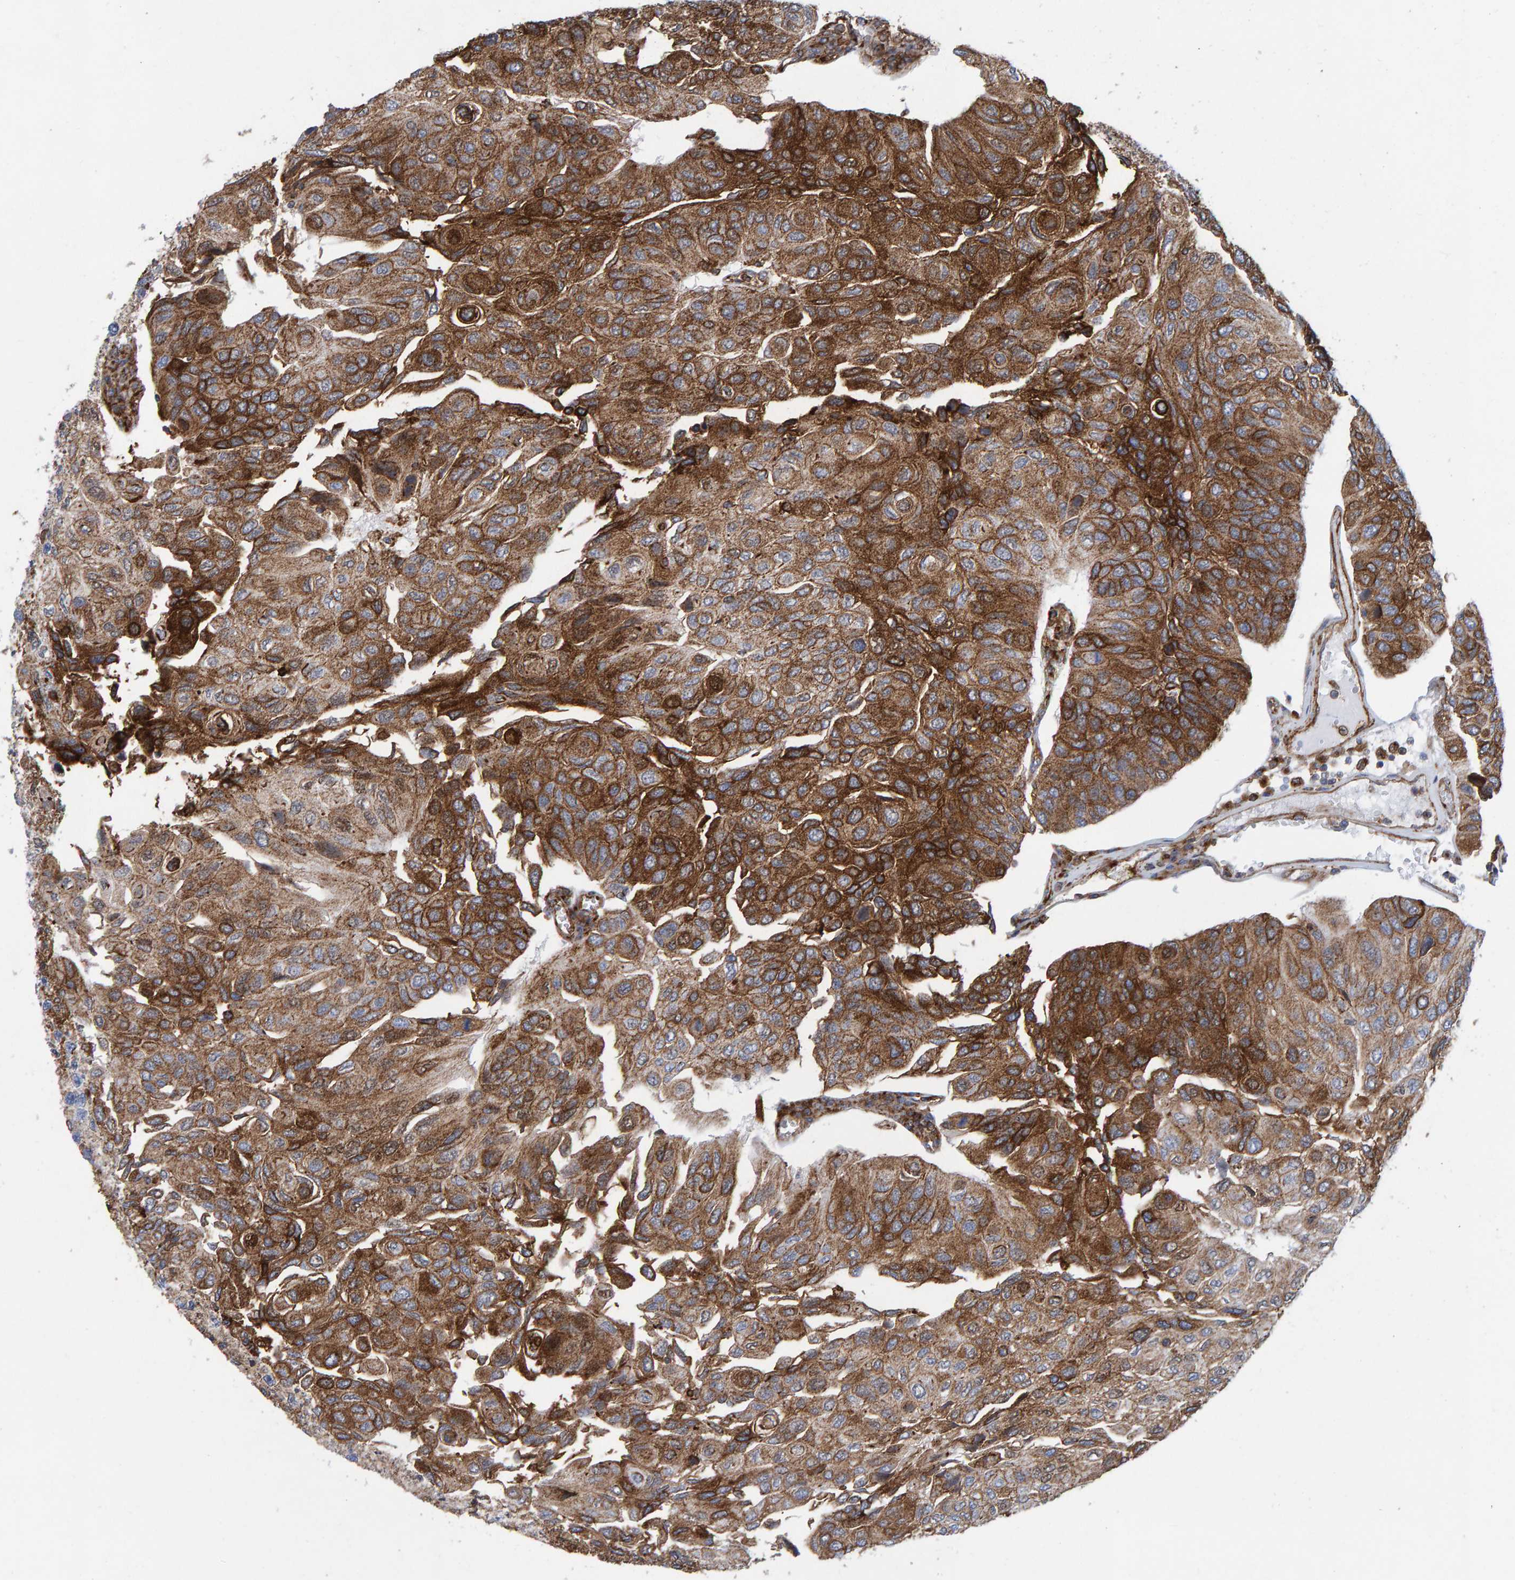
{"staining": {"intensity": "strong", "quantity": ">75%", "location": "cytoplasmic/membranous"}, "tissue": "urothelial cancer", "cell_type": "Tumor cells", "image_type": "cancer", "snomed": [{"axis": "morphology", "description": "Urothelial carcinoma, High grade"}, {"axis": "topography", "description": "Urinary bladder"}], "caption": "Protein staining by IHC reveals strong cytoplasmic/membranous positivity in about >75% of tumor cells in urothelial carcinoma (high-grade).", "gene": "MVP", "patient": {"sex": "male", "age": 66}}